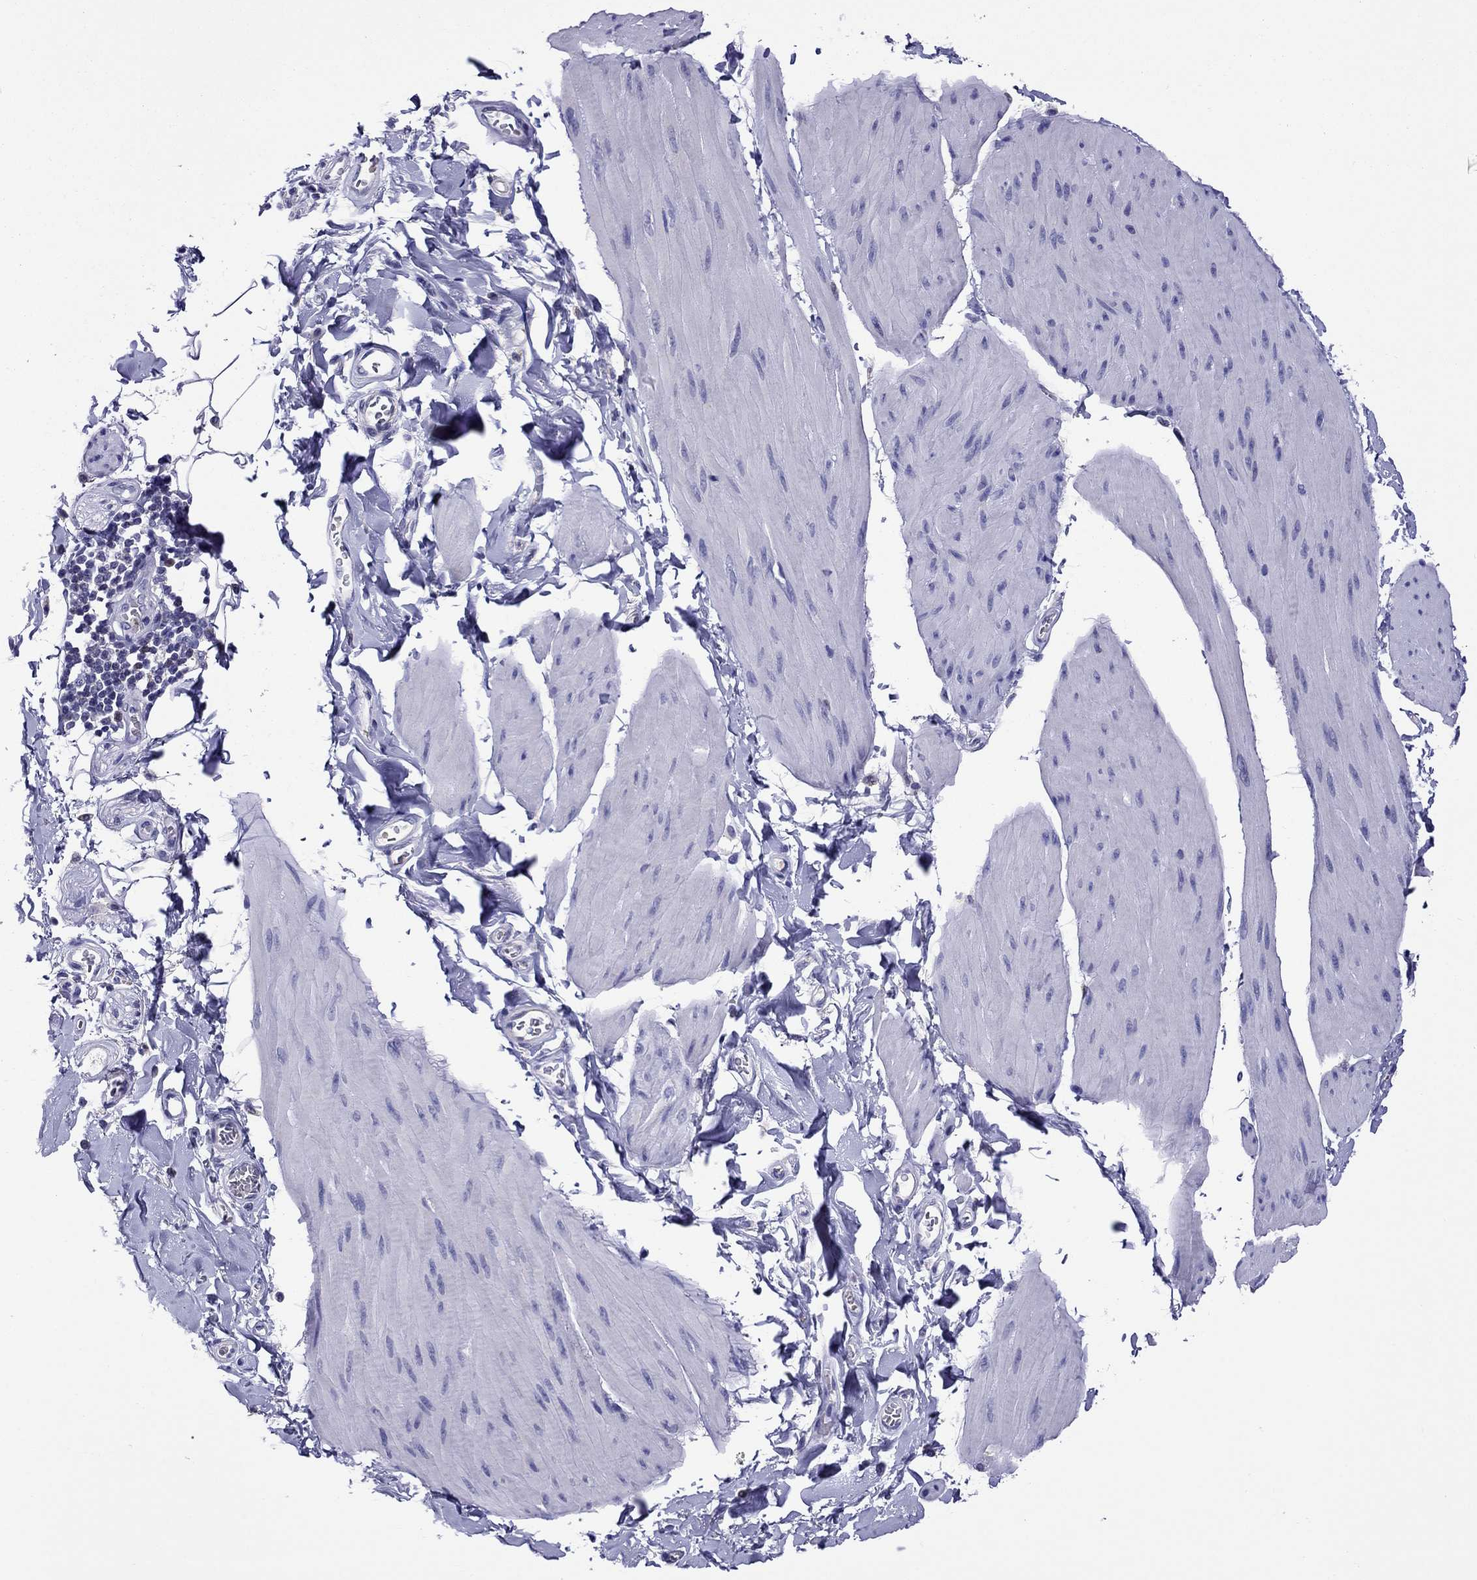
{"staining": {"intensity": "negative", "quantity": "none", "location": "none"}, "tissue": "smooth muscle", "cell_type": "Smooth muscle cells", "image_type": "normal", "snomed": [{"axis": "morphology", "description": "Normal tissue, NOS"}, {"axis": "topography", "description": "Adipose tissue"}, {"axis": "topography", "description": "Smooth muscle"}, {"axis": "topography", "description": "Peripheral nerve tissue"}], "caption": "IHC histopathology image of unremarkable smooth muscle: smooth muscle stained with DAB demonstrates no significant protein expression in smooth muscle cells.", "gene": "SCG2", "patient": {"sex": "male", "age": 83}}